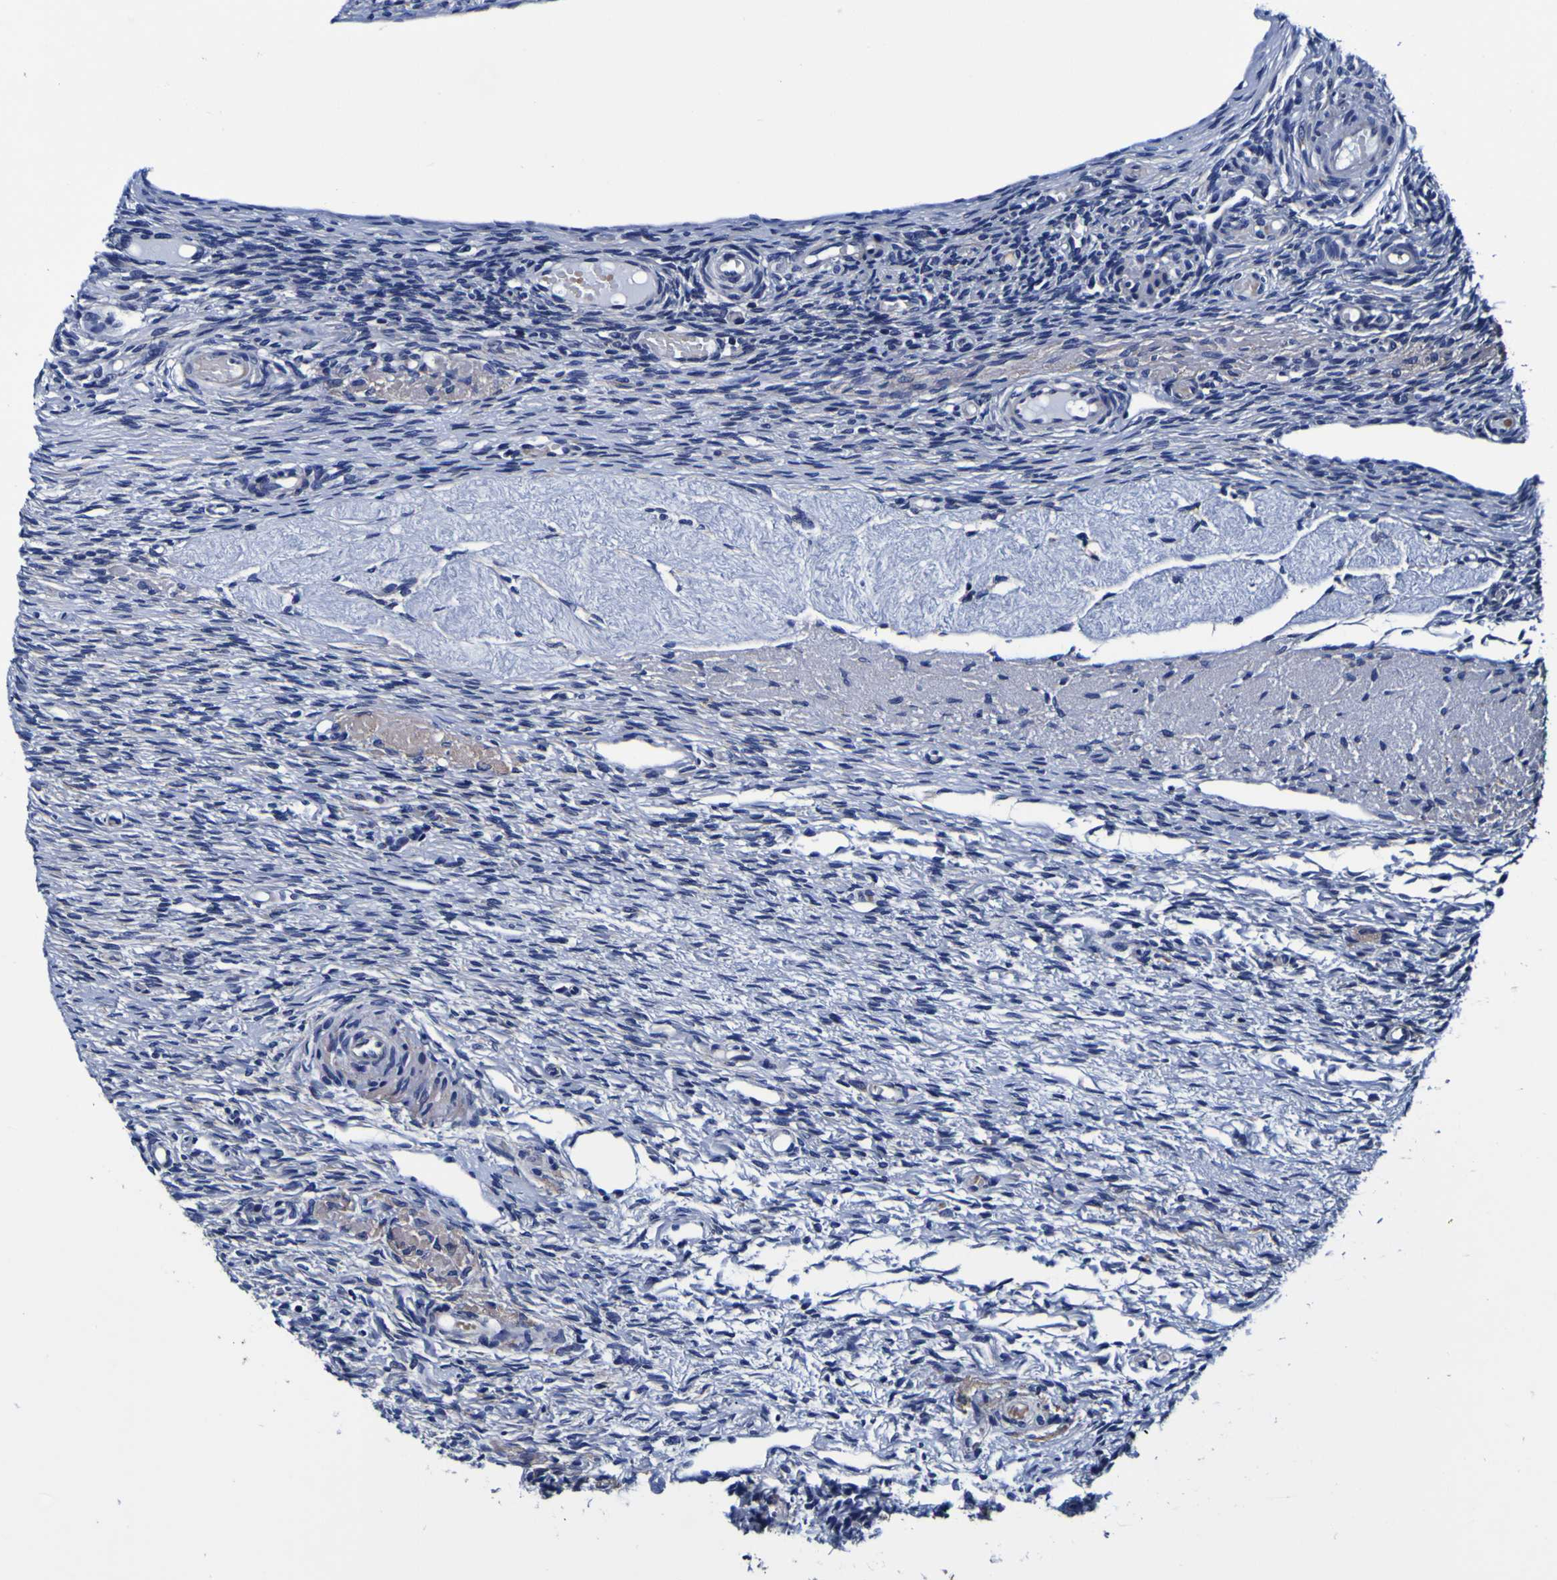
{"staining": {"intensity": "negative", "quantity": "none", "location": "none"}, "tissue": "ovary", "cell_type": "Ovarian stroma cells", "image_type": "normal", "snomed": [{"axis": "morphology", "description": "Normal tissue, NOS"}, {"axis": "topography", "description": "Ovary"}], "caption": "Unremarkable ovary was stained to show a protein in brown. There is no significant positivity in ovarian stroma cells. (DAB (3,3'-diaminobenzidine) IHC visualized using brightfield microscopy, high magnification).", "gene": "PDLIM4", "patient": {"sex": "female", "age": 60}}